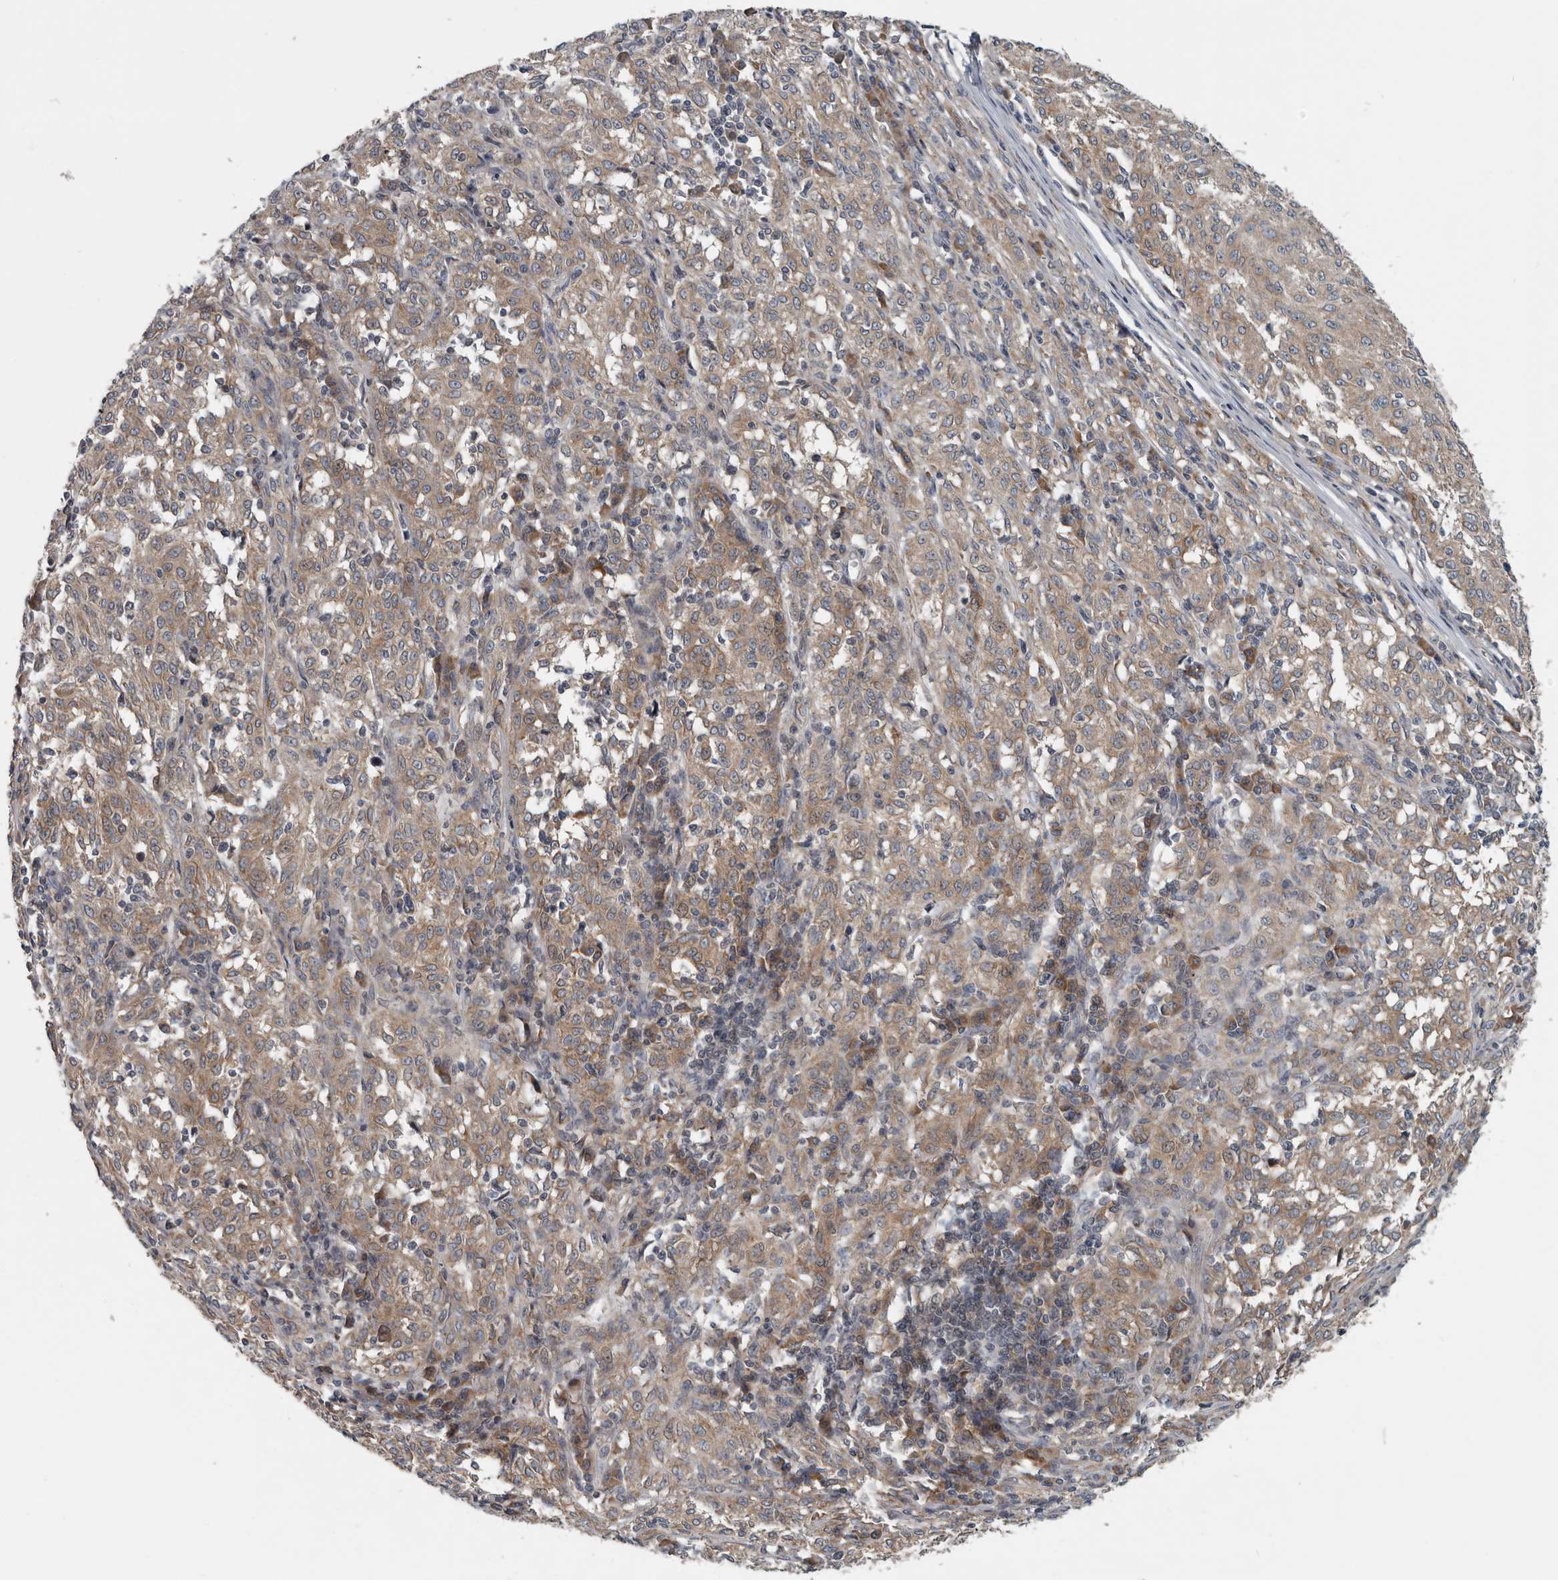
{"staining": {"intensity": "weak", "quantity": ">75%", "location": "cytoplasmic/membranous"}, "tissue": "melanoma", "cell_type": "Tumor cells", "image_type": "cancer", "snomed": [{"axis": "morphology", "description": "Malignant melanoma, NOS"}, {"axis": "topography", "description": "Skin"}], "caption": "Weak cytoplasmic/membranous positivity for a protein is appreciated in about >75% of tumor cells of malignant melanoma using immunohistochemistry (IHC).", "gene": "TMEM199", "patient": {"sex": "female", "age": 72}}